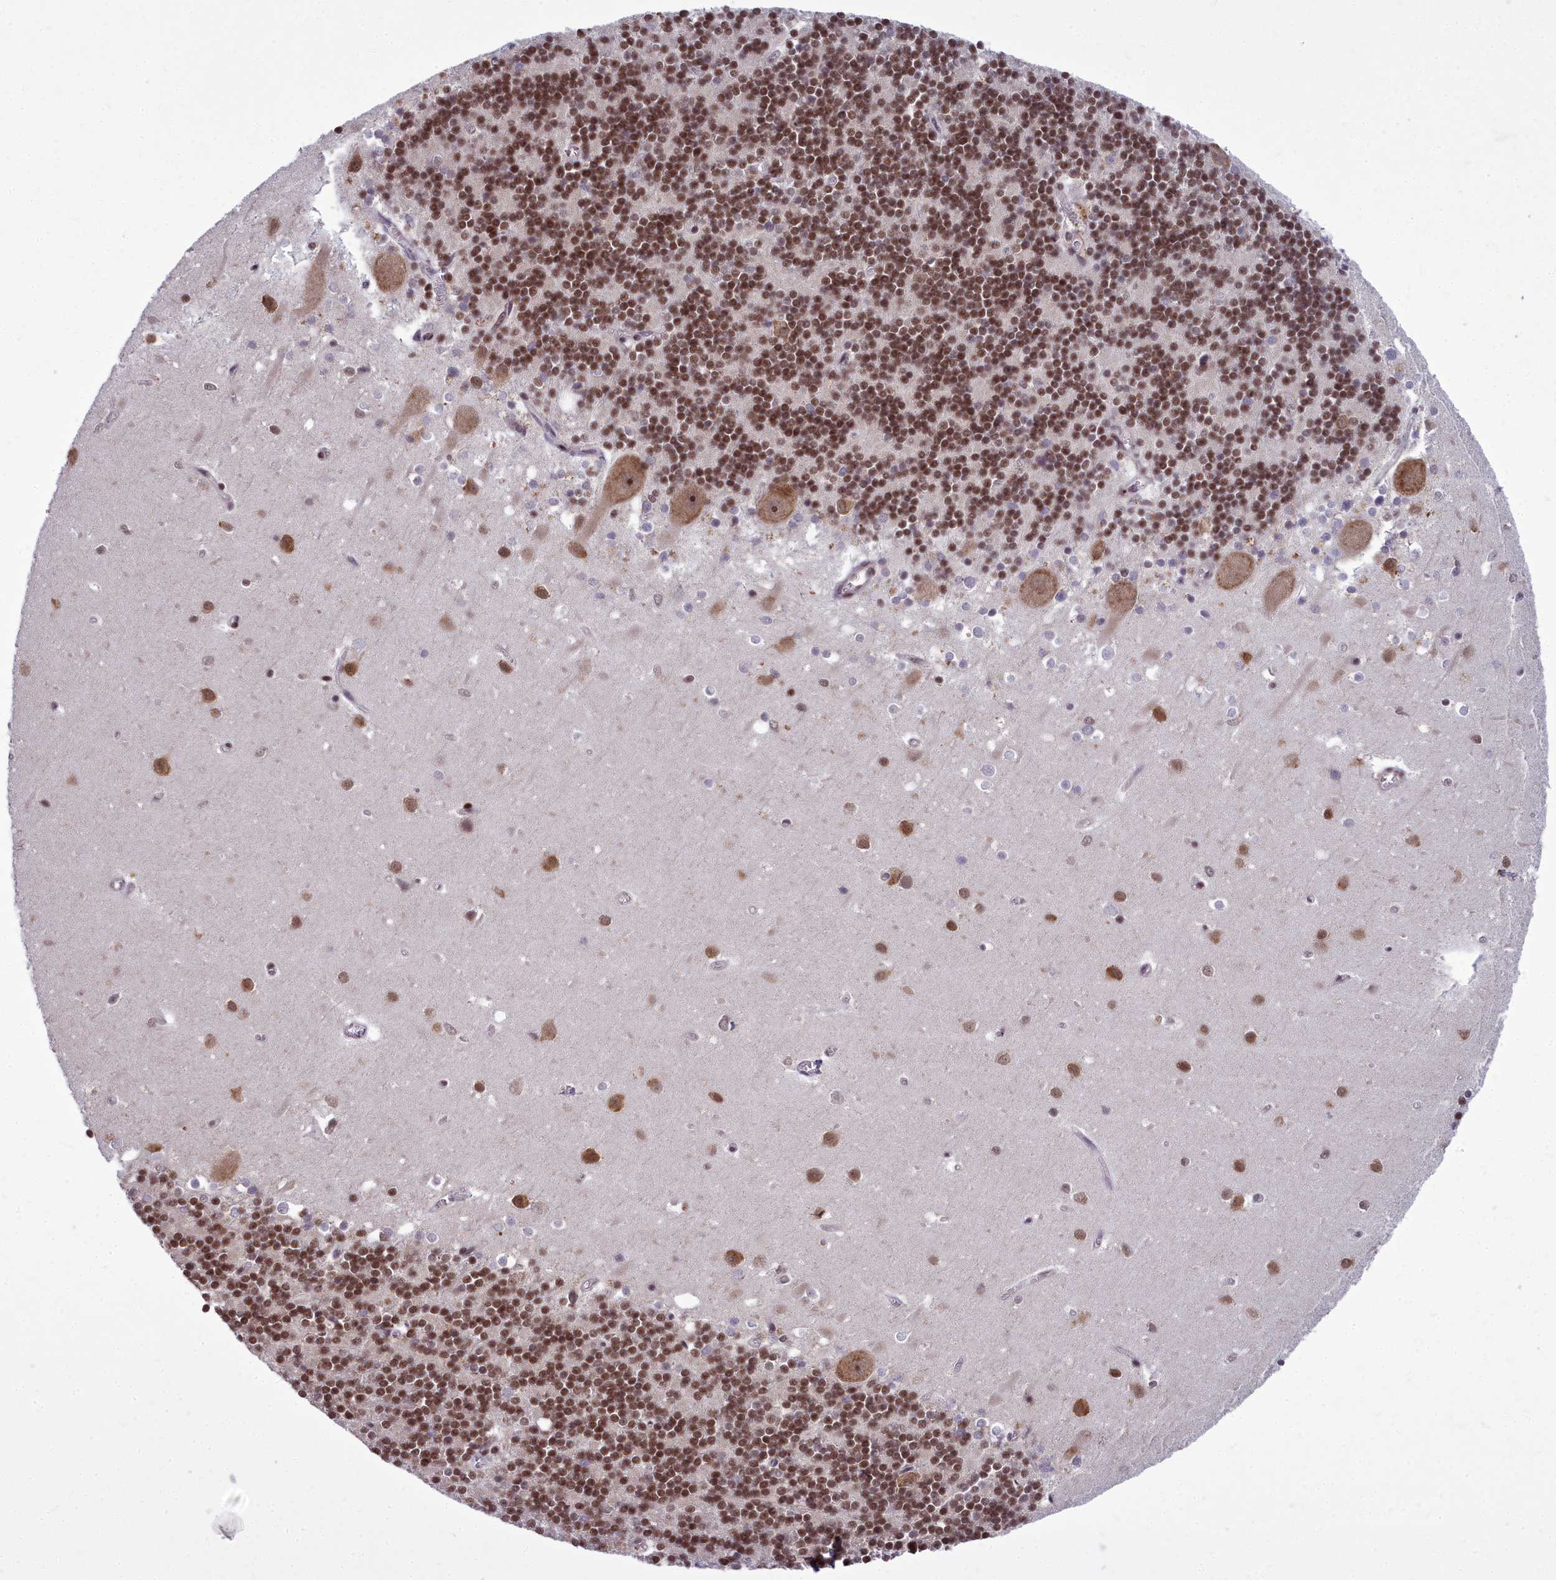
{"staining": {"intensity": "moderate", "quantity": "25%-75%", "location": "nuclear"}, "tissue": "cerebellum", "cell_type": "Cells in granular layer", "image_type": "normal", "snomed": [{"axis": "morphology", "description": "Normal tissue, NOS"}, {"axis": "topography", "description": "Cerebellum"}], "caption": "Protein expression analysis of unremarkable human cerebellum reveals moderate nuclear positivity in about 25%-75% of cells in granular layer. Nuclei are stained in blue.", "gene": "GMEB1", "patient": {"sex": "male", "age": 54}}